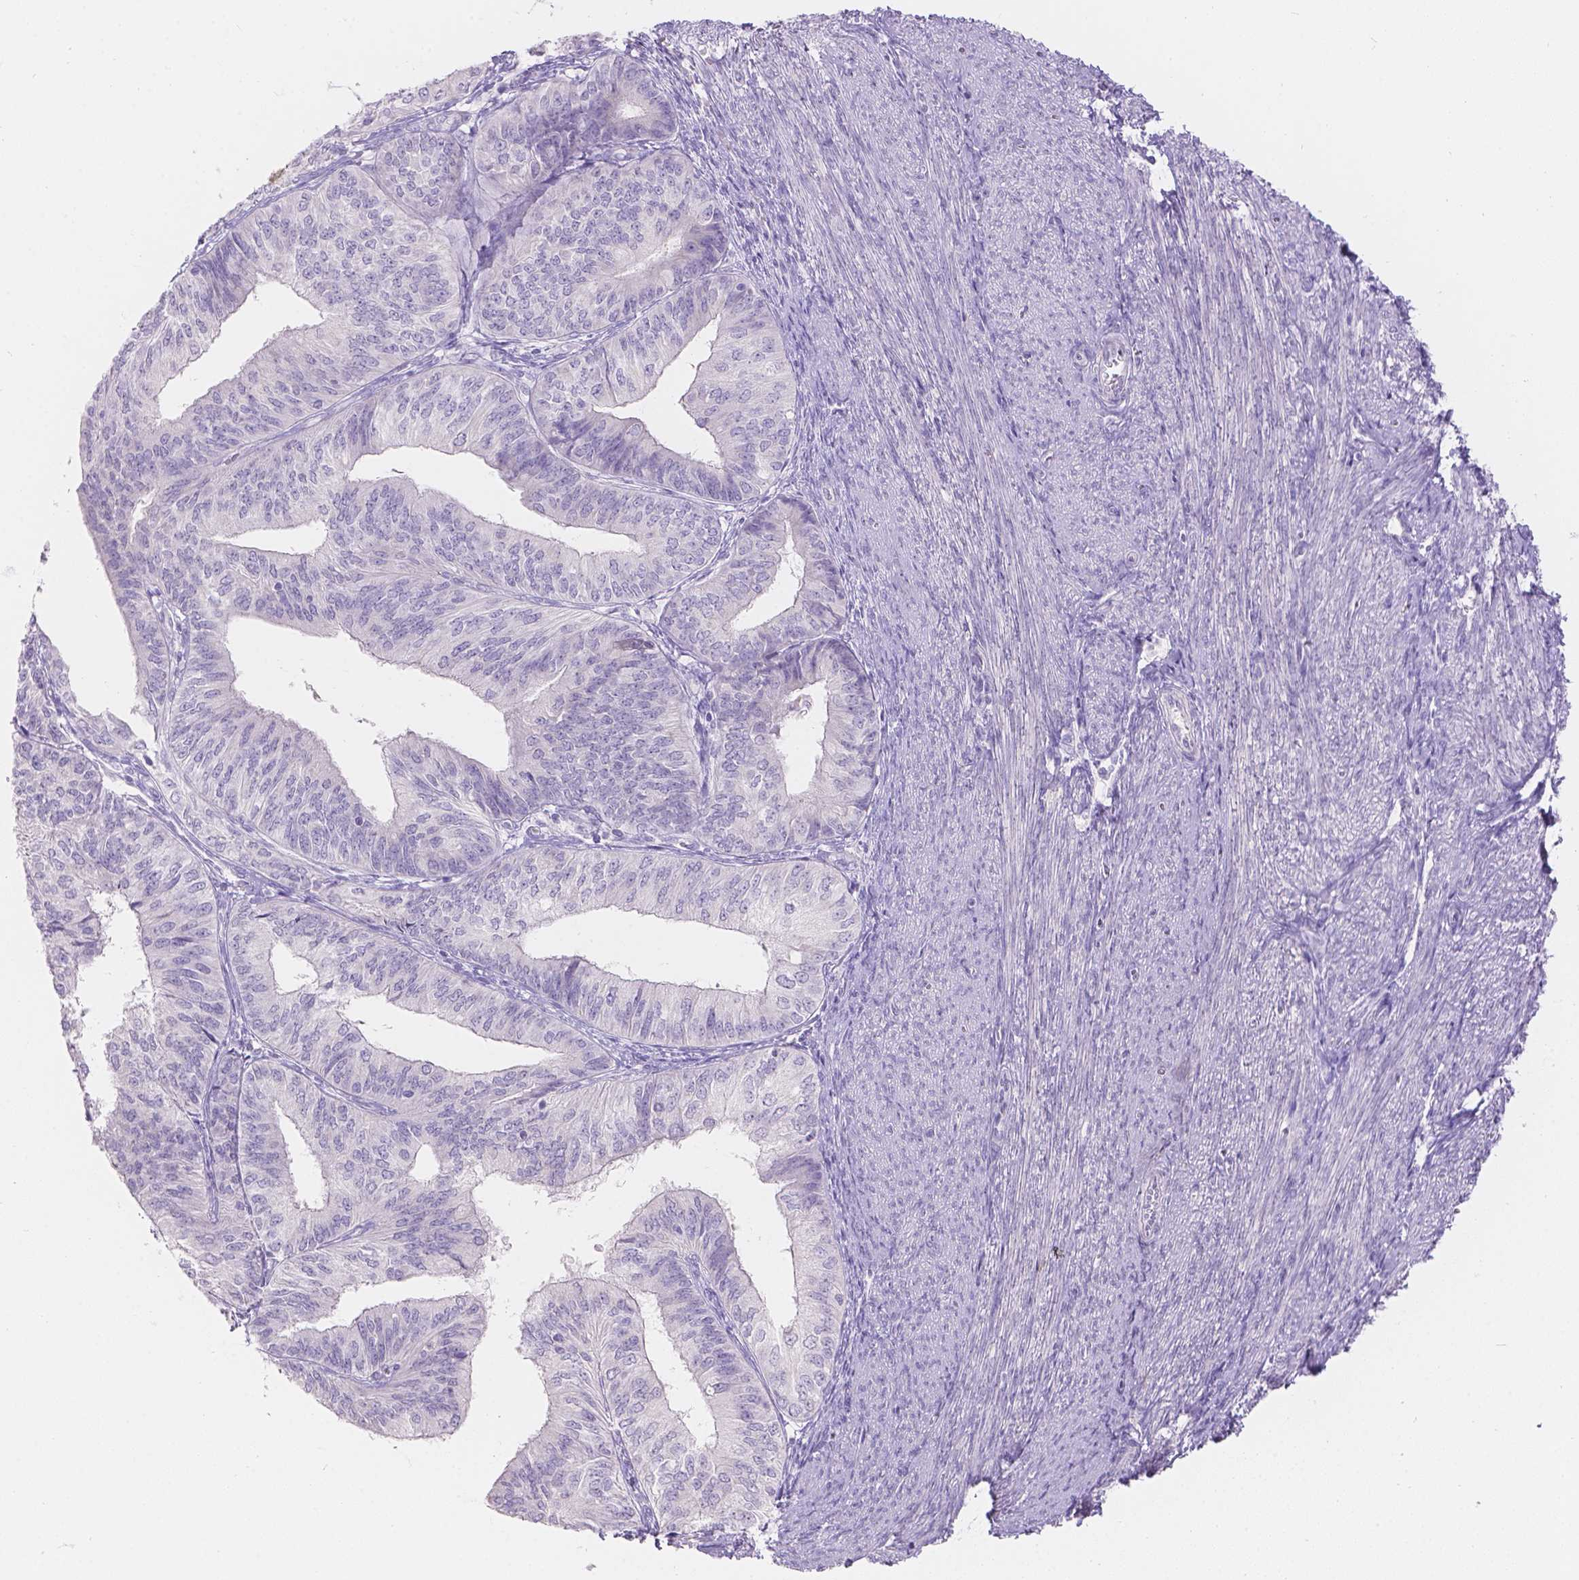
{"staining": {"intensity": "negative", "quantity": "none", "location": "none"}, "tissue": "endometrial cancer", "cell_type": "Tumor cells", "image_type": "cancer", "snomed": [{"axis": "morphology", "description": "Adenocarcinoma, NOS"}, {"axis": "topography", "description": "Endometrium"}], "caption": "Protein analysis of endometrial adenocarcinoma reveals no significant staining in tumor cells. The staining is performed using DAB brown chromogen with nuclei counter-stained in using hematoxylin.", "gene": "HTN3", "patient": {"sex": "female", "age": 58}}